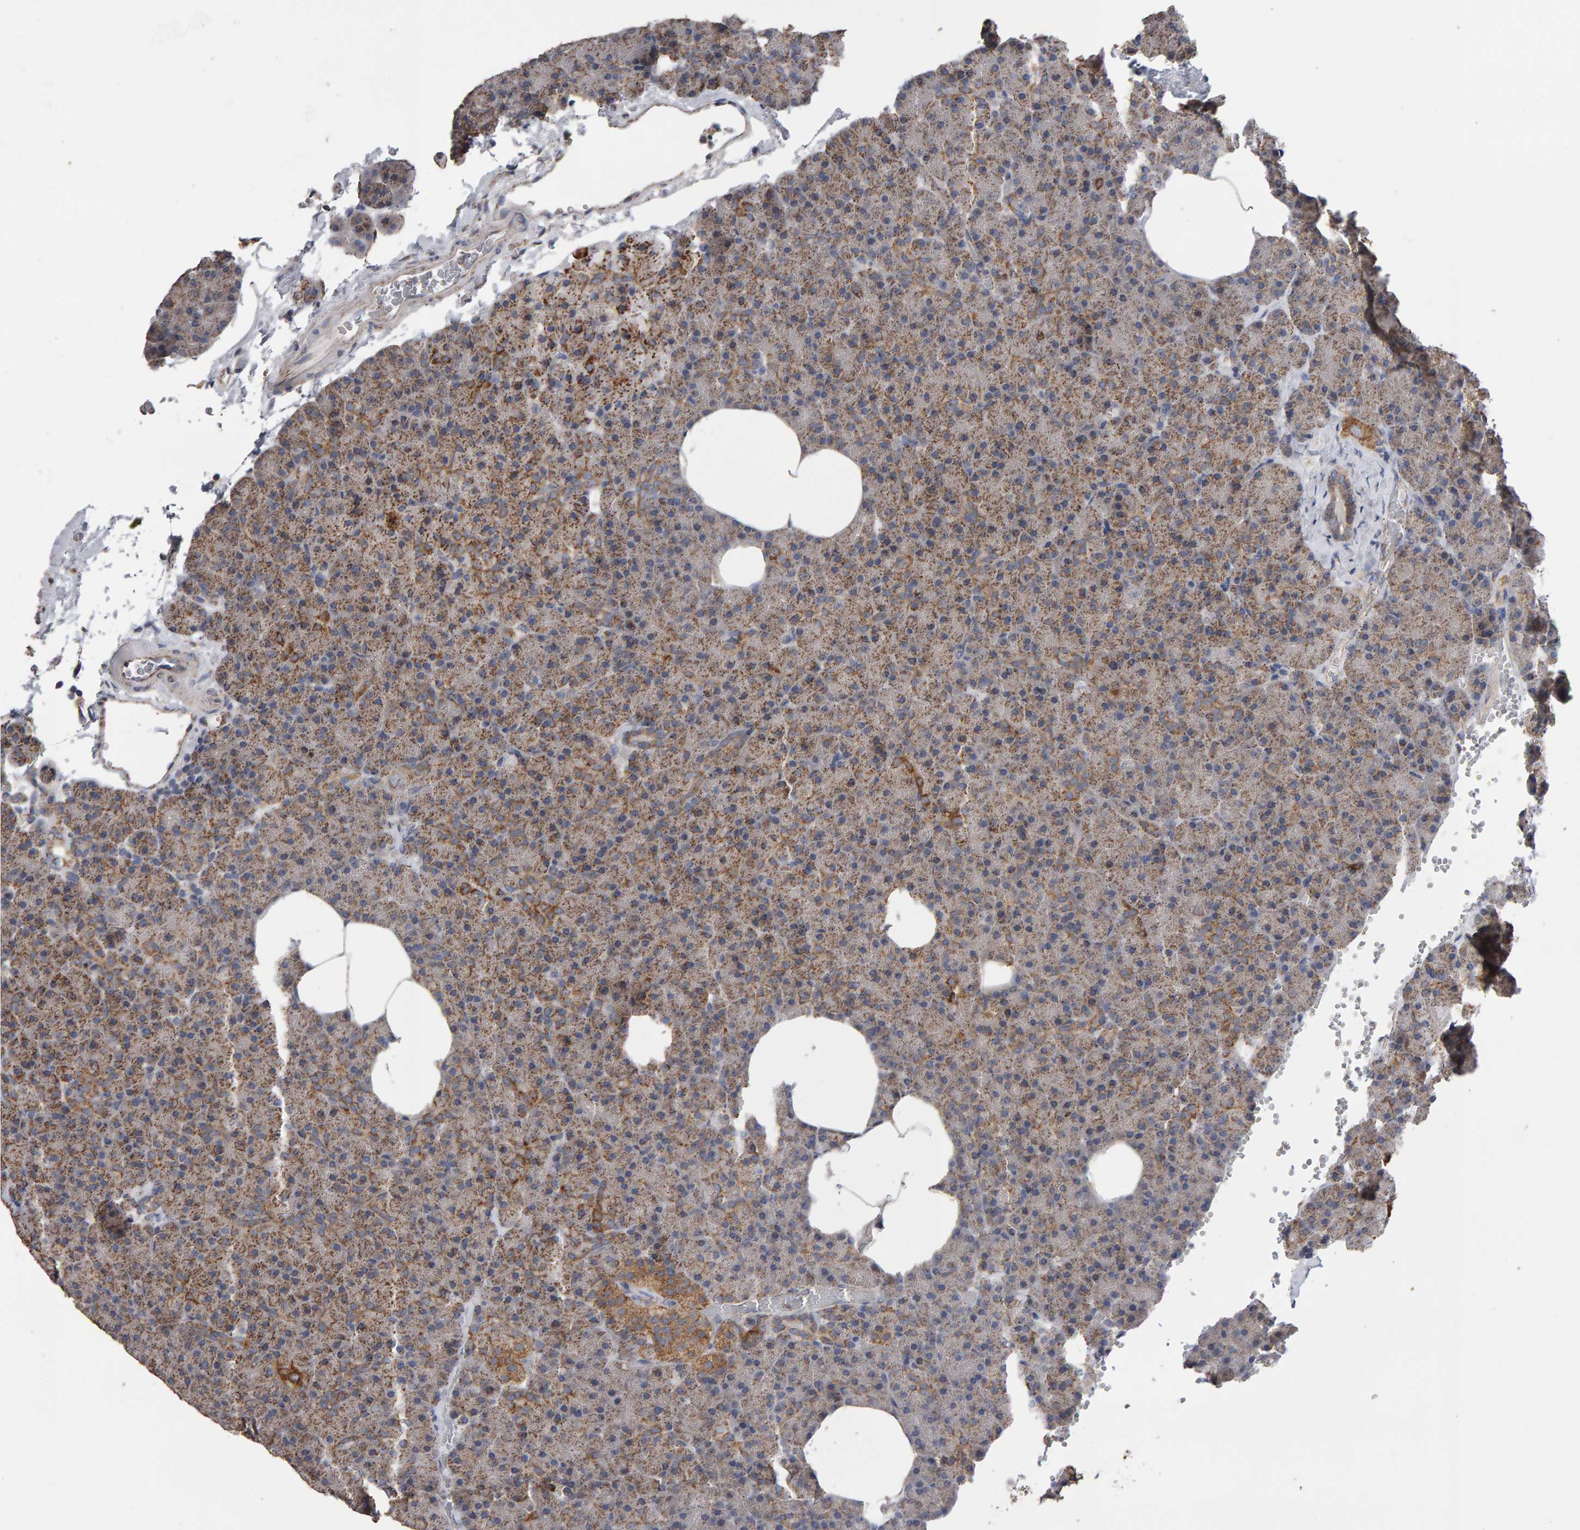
{"staining": {"intensity": "moderate", "quantity": ">75%", "location": "cytoplasmic/membranous"}, "tissue": "pancreas", "cell_type": "Exocrine glandular cells", "image_type": "normal", "snomed": [{"axis": "morphology", "description": "Normal tissue, NOS"}, {"axis": "morphology", "description": "Carcinoid, malignant, NOS"}, {"axis": "topography", "description": "Pancreas"}], "caption": "Normal pancreas was stained to show a protein in brown. There is medium levels of moderate cytoplasmic/membranous positivity in about >75% of exocrine glandular cells. (IHC, brightfield microscopy, high magnification).", "gene": "TOM1L1", "patient": {"sex": "female", "age": 35}}